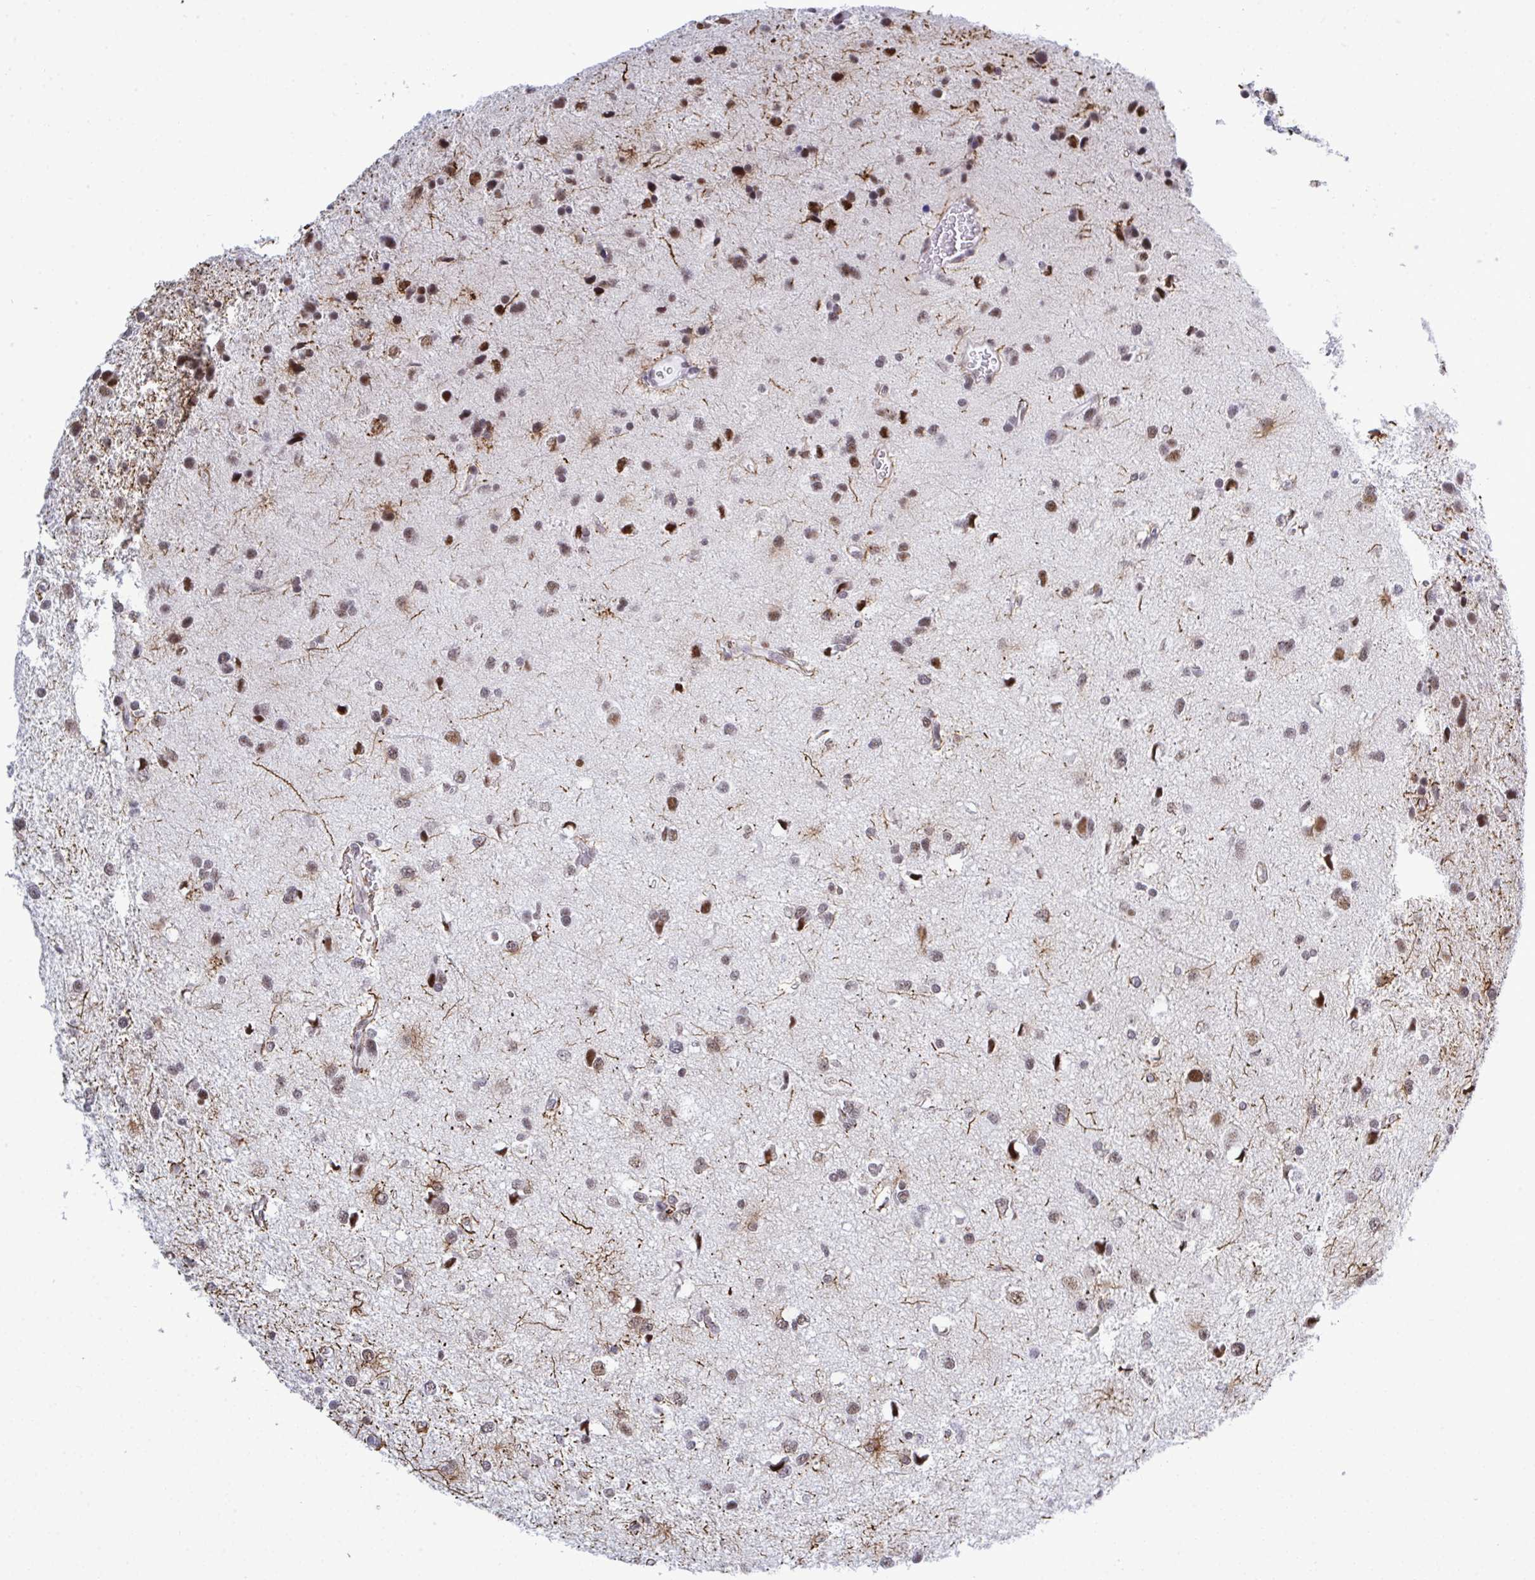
{"staining": {"intensity": "moderate", "quantity": "<25%", "location": "cytoplasmic/membranous,nuclear"}, "tissue": "glioma", "cell_type": "Tumor cells", "image_type": "cancer", "snomed": [{"axis": "morphology", "description": "Glioma, malignant, Low grade"}, {"axis": "topography", "description": "Brain"}], "caption": "Immunohistochemical staining of malignant glioma (low-grade) shows low levels of moderate cytoplasmic/membranous and nuclear protein expression in about <25% of tumor cells.", "gene": "PPP1R10", "patient": {"sex": "female", "age": 55}}